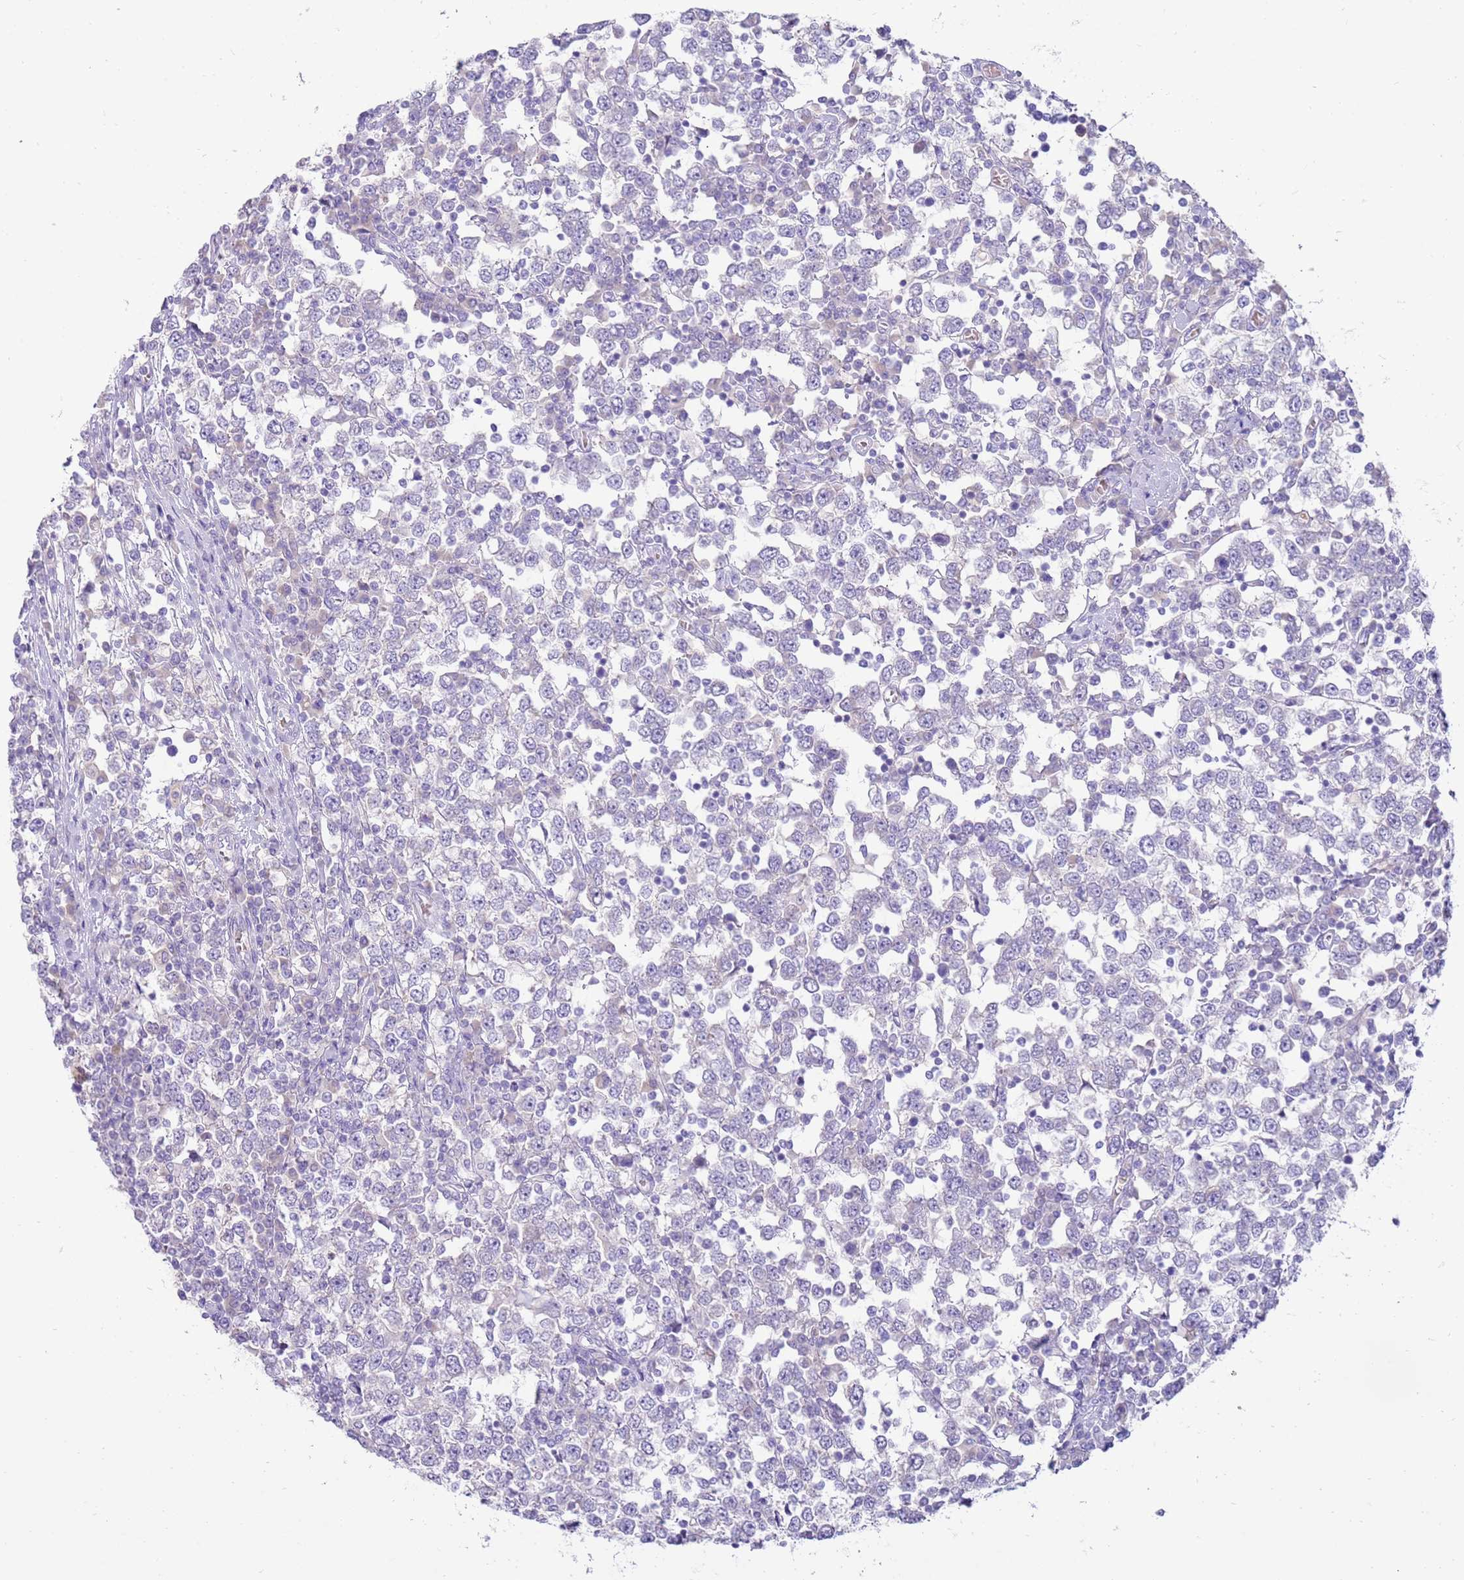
{"staining": {"intensity": "negative", "quantity": "none", "location": "none"}, "tissue": "testis cancer", "cell_type": "Tumor cells", "image_type": "cancer", "snomed": [{"axis": "morphology", "description": "Seminoma, NOS"}, {"axis": "topography", "description": "Testis"}], "caption": "Immunohistochemistry (IHC) of testis seminoma reveals no expression in tumor cells. (IHC, brightfield microscopy, high magnification).", "gene": "EVPLL", "patient": {"sex": "male", "age": 65}}